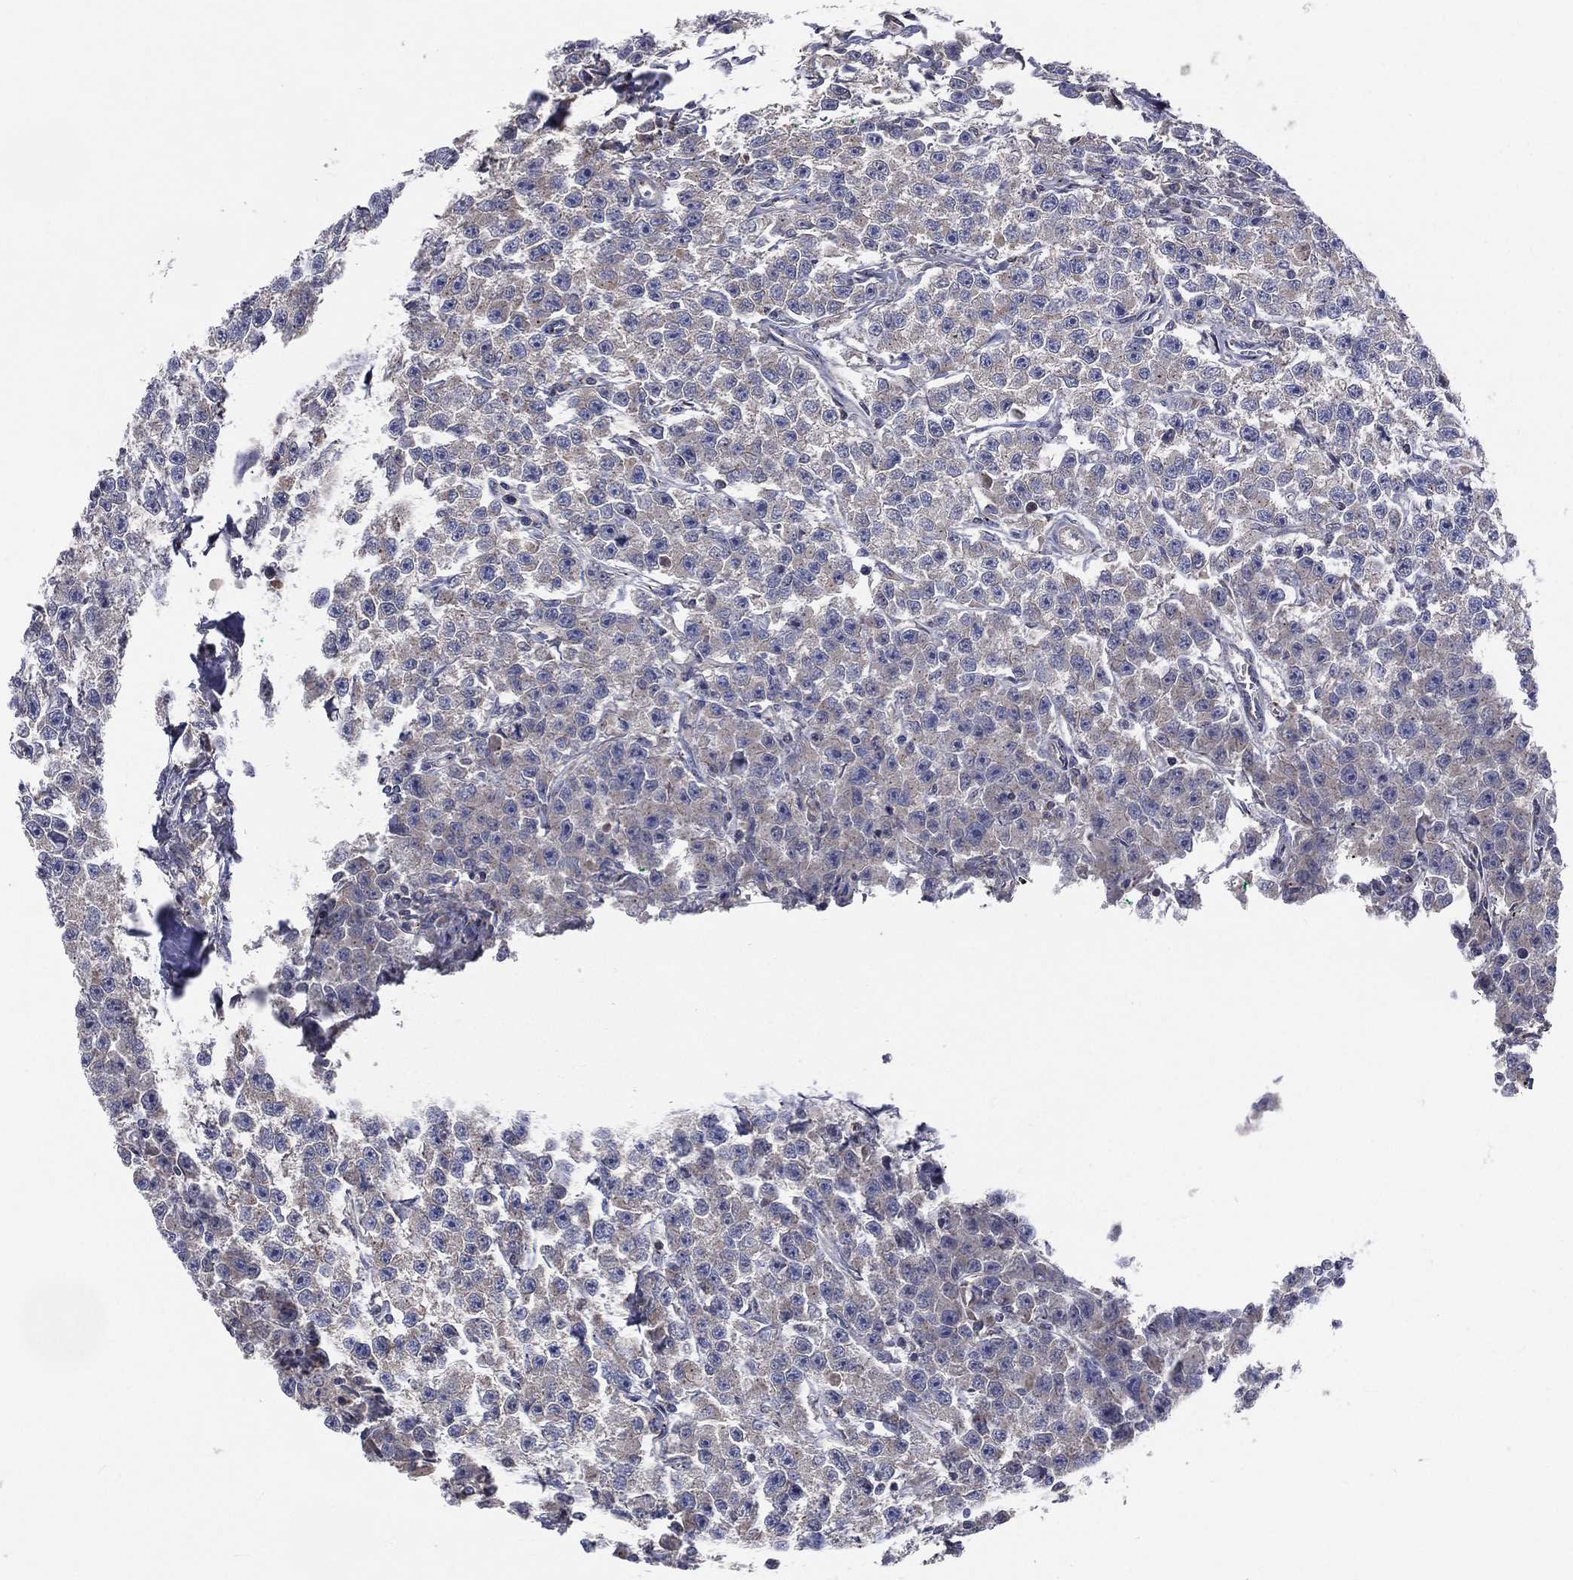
{"staining": {"intensity": "negative", "quantity": "none", "location": "none"}, "tissue": "testis cancer", "cell_type": "Tumor cells", "image_type": "cancer", "snomed": [{"axis": "morphology", "description": "Seminoma, NOS"}, {"axis": "topography", "description": "Testis"}], "caption": "A histopathology image of testis seminoma stained for a protein displays no brown staining in tumor cells.", "gene": "CROCC", "patient": {"sex": "male", "age": 59}}